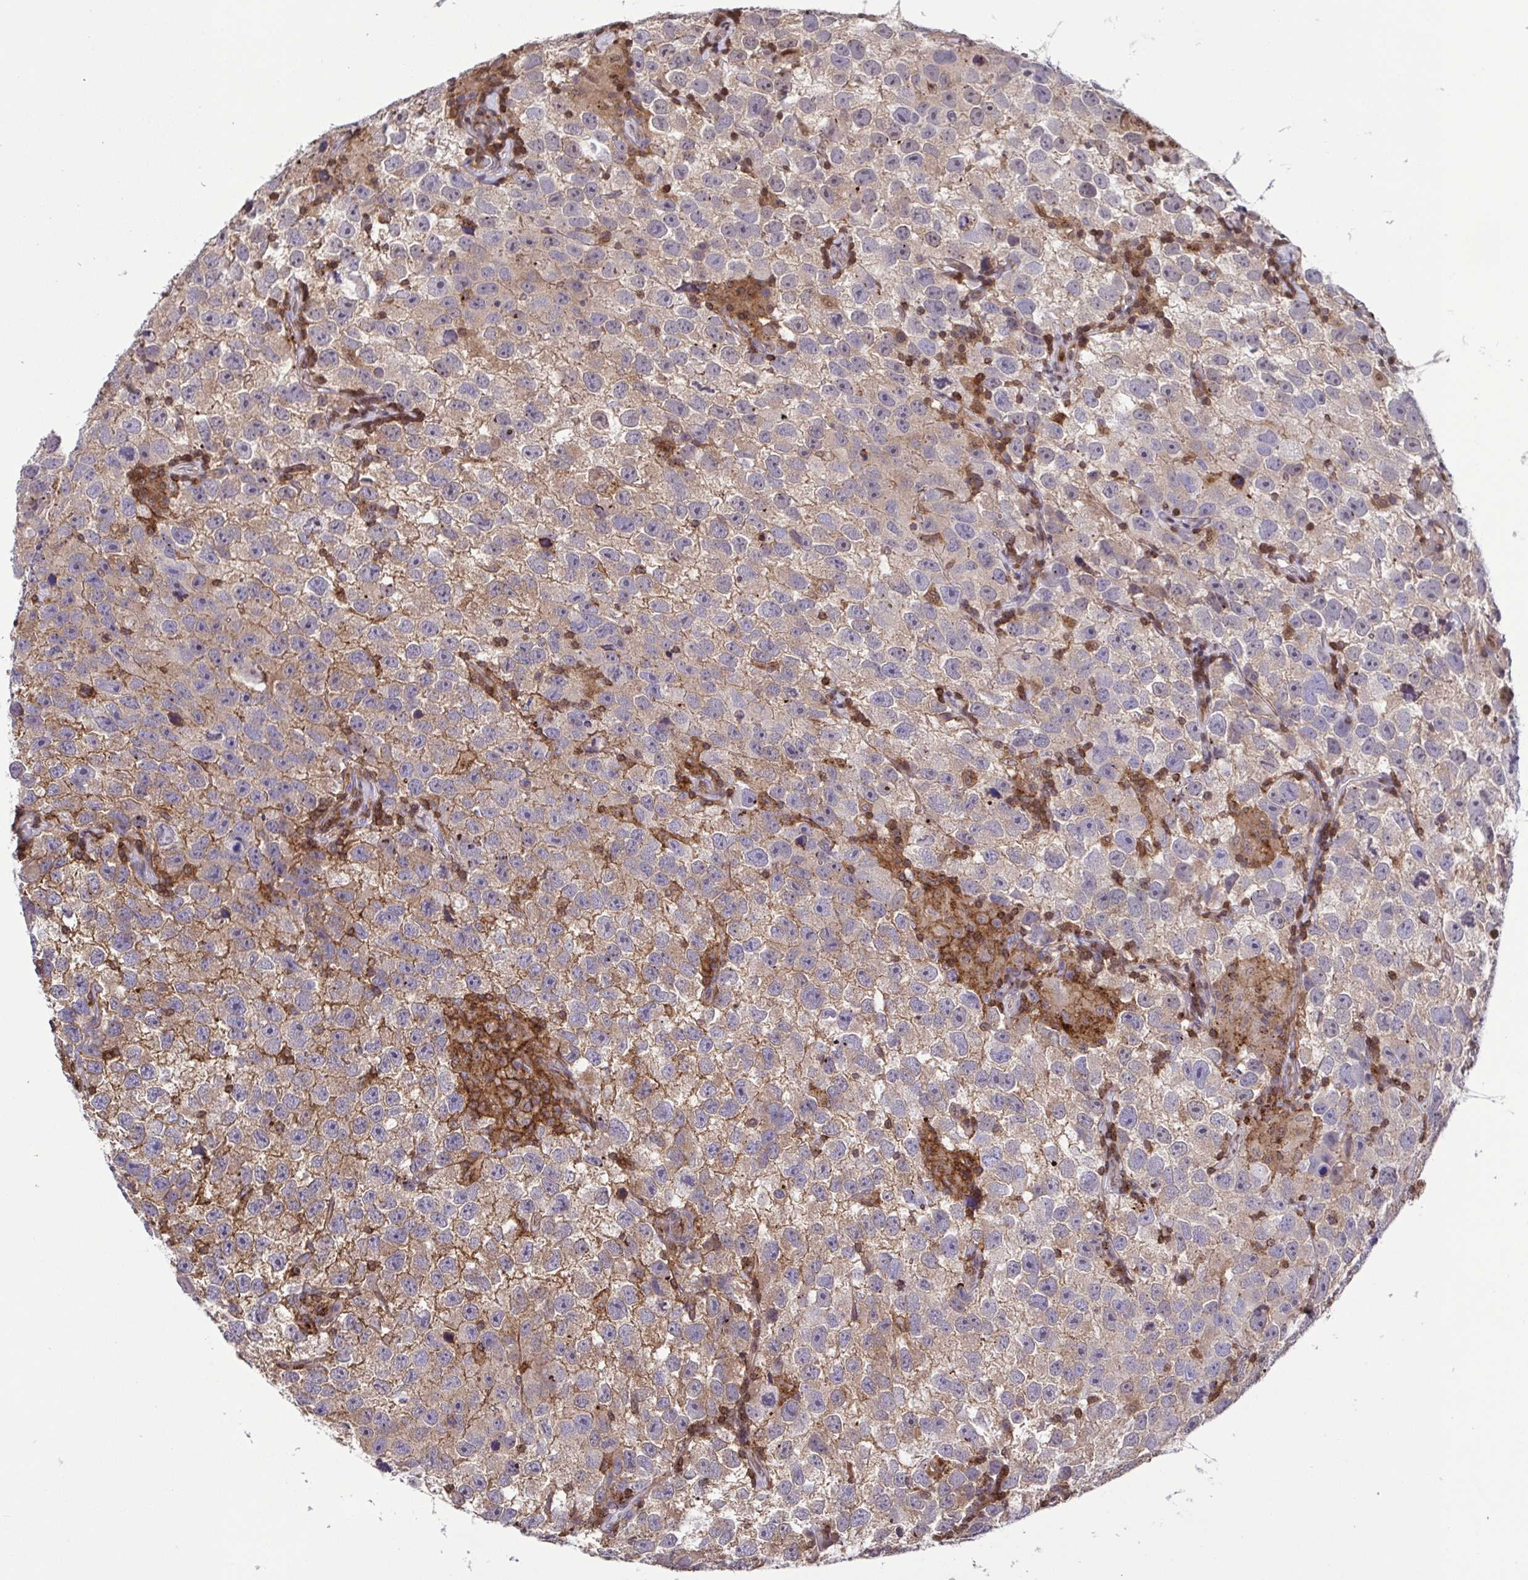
{"staining": {"intensity": "moderate", "quantity": ">75%", "location": "cytoplasmic/membranous"}, "tissue": "testis cancer", "cell_type": "Tumor cells", "image_type": "cancer", "snomed": [{"axis": "morphology", "description": "Seminoma, NOS"}, {"axis": "topography", "description": "Testis"}], "caption": "A medium amount of moderate cytoplasmic/membranous staining is present in approximately >75% of tumor cells in testis cancer tissue.", "gene": "CHMP1B", "patient": {"sex": "male", "age": 26}}